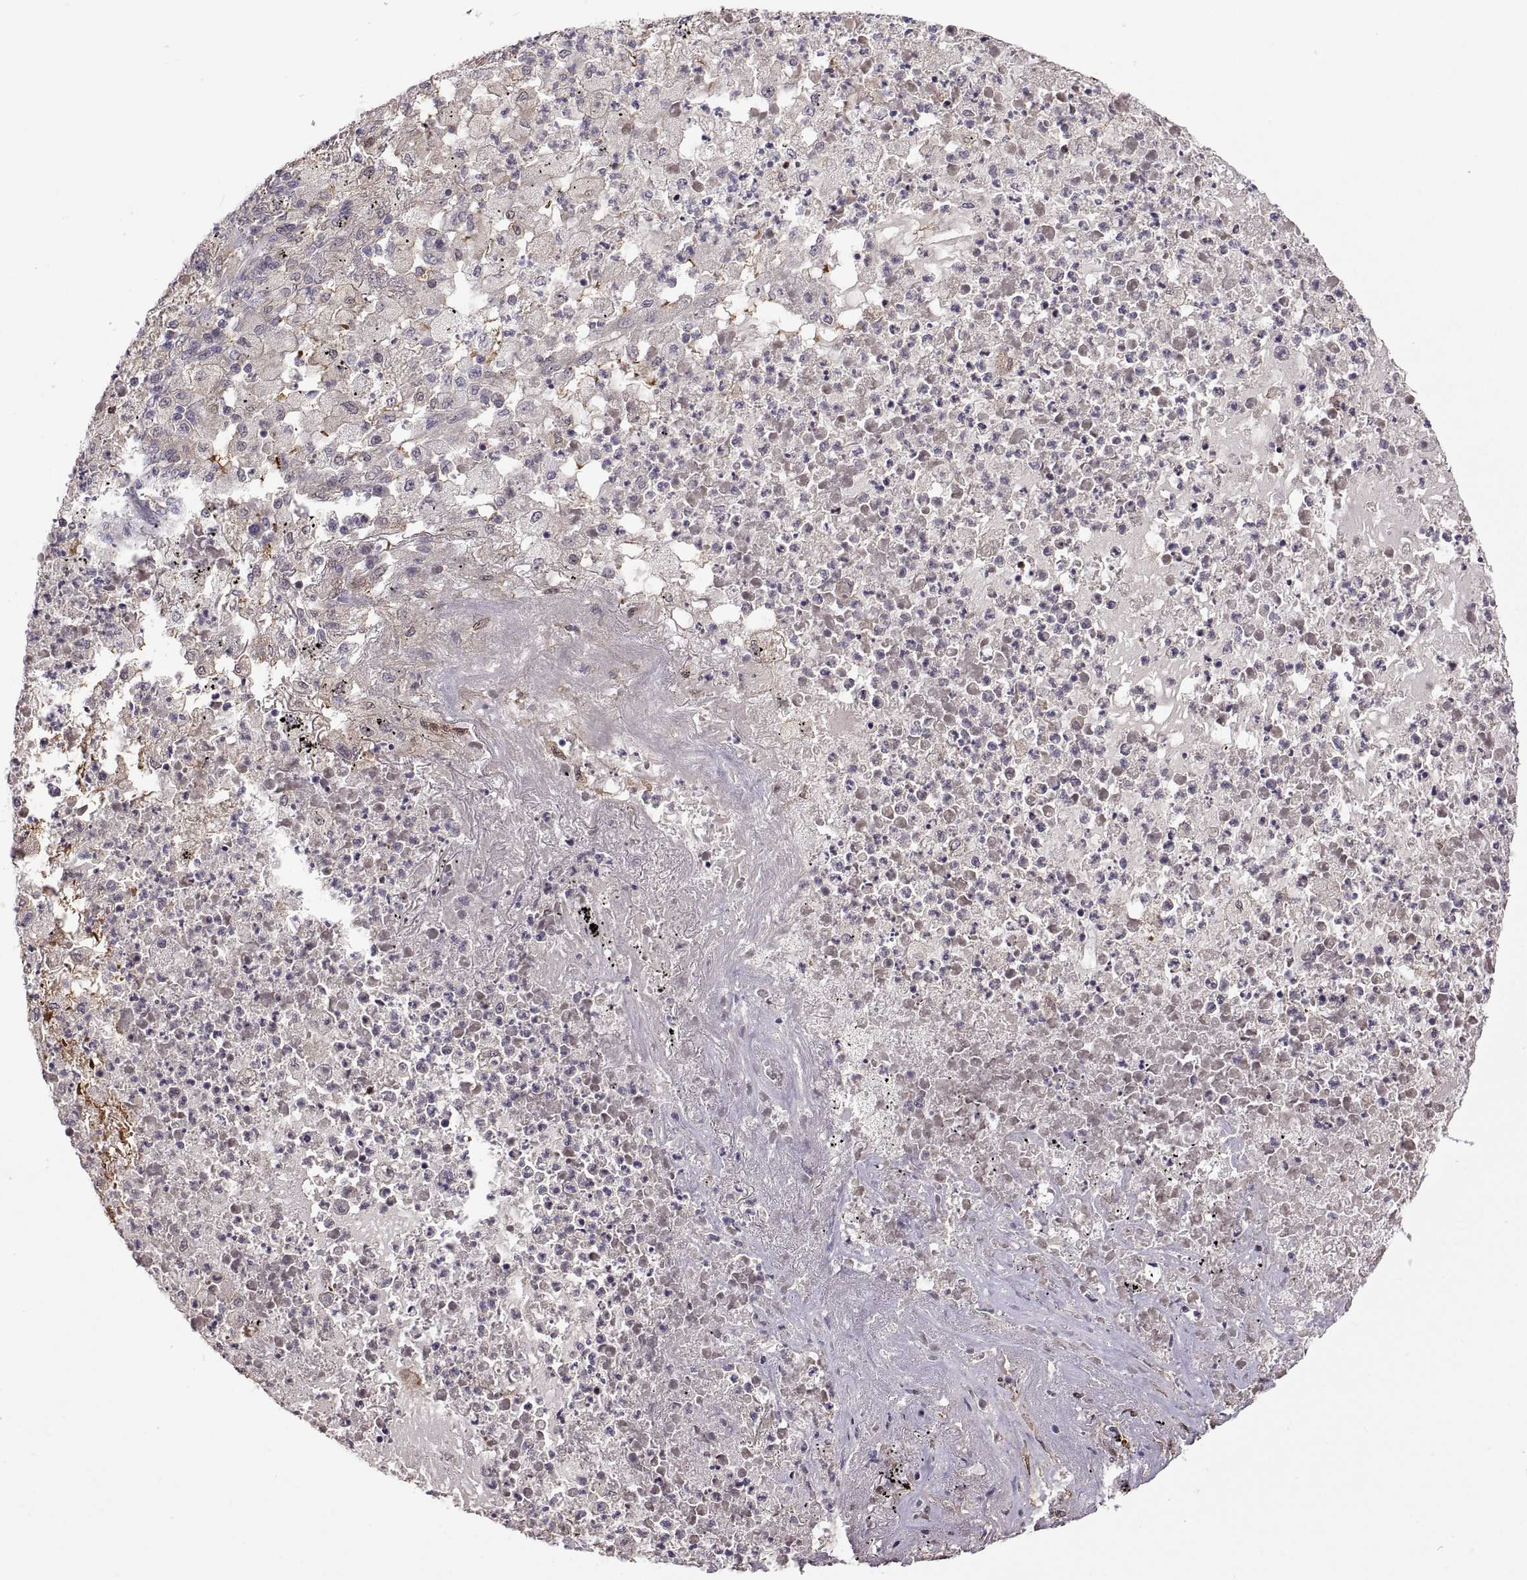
{"staining": {"intensity": "negative", "quantity": "none", "location": "none"}, "tissue": "lung cancer", "cell_type": "Tumor cells", "image_type": "cancer", "snomed": [{"axis": "morphology", "description": "Adenocarcinoma, NOS"}, {"axis": "topography", "description": "Lung"}], "caption": "DAB immunohistochemical staining of human lung cancer (adenocarcinoma) displays no significant positivity in tumor cells.", "gene": "FGF9", "patient": {"sex": "female", "age": 73}}